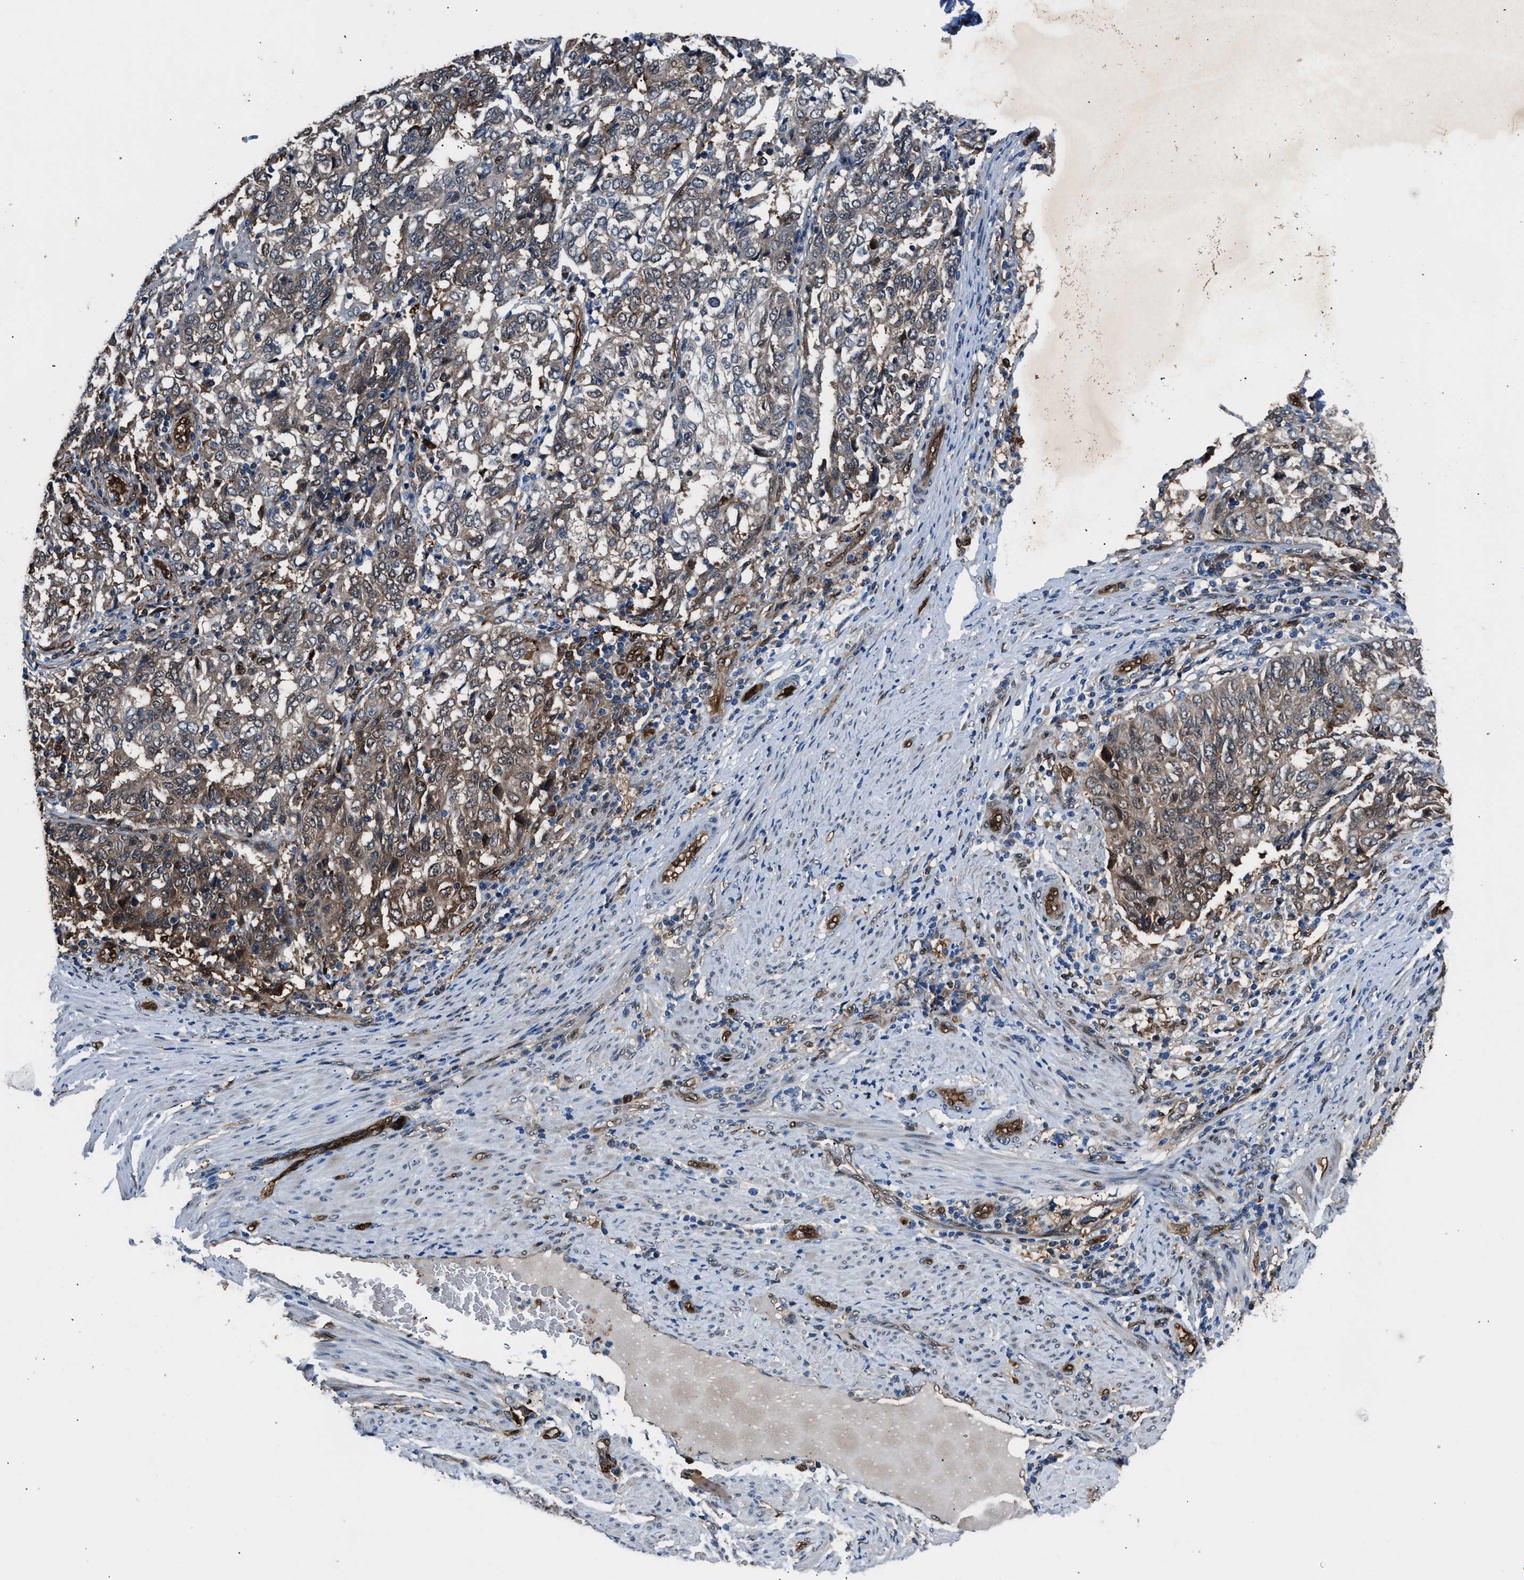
{"staining": {"intensity": "weak", "quantity": "25%-75%", "location": "cytoplasmic/membranous"}, "tissue": "endometrial cancer", "cell_type": "Tumor cells", "image_type": "cancer", "snomed": [{"axis": "morphology", "description": "Adenocarcinoma, NOS"}, {"axis": "topography", "description": "Endometrium"}], "caption": "Protein staining of endometrial adenocarcinoma tissue shows weak cytoplasmic/membranous staining in about 25%-75% of tumor cells.", "gene": "PPA1", "patient": {"sex": "female", "age": 80}}